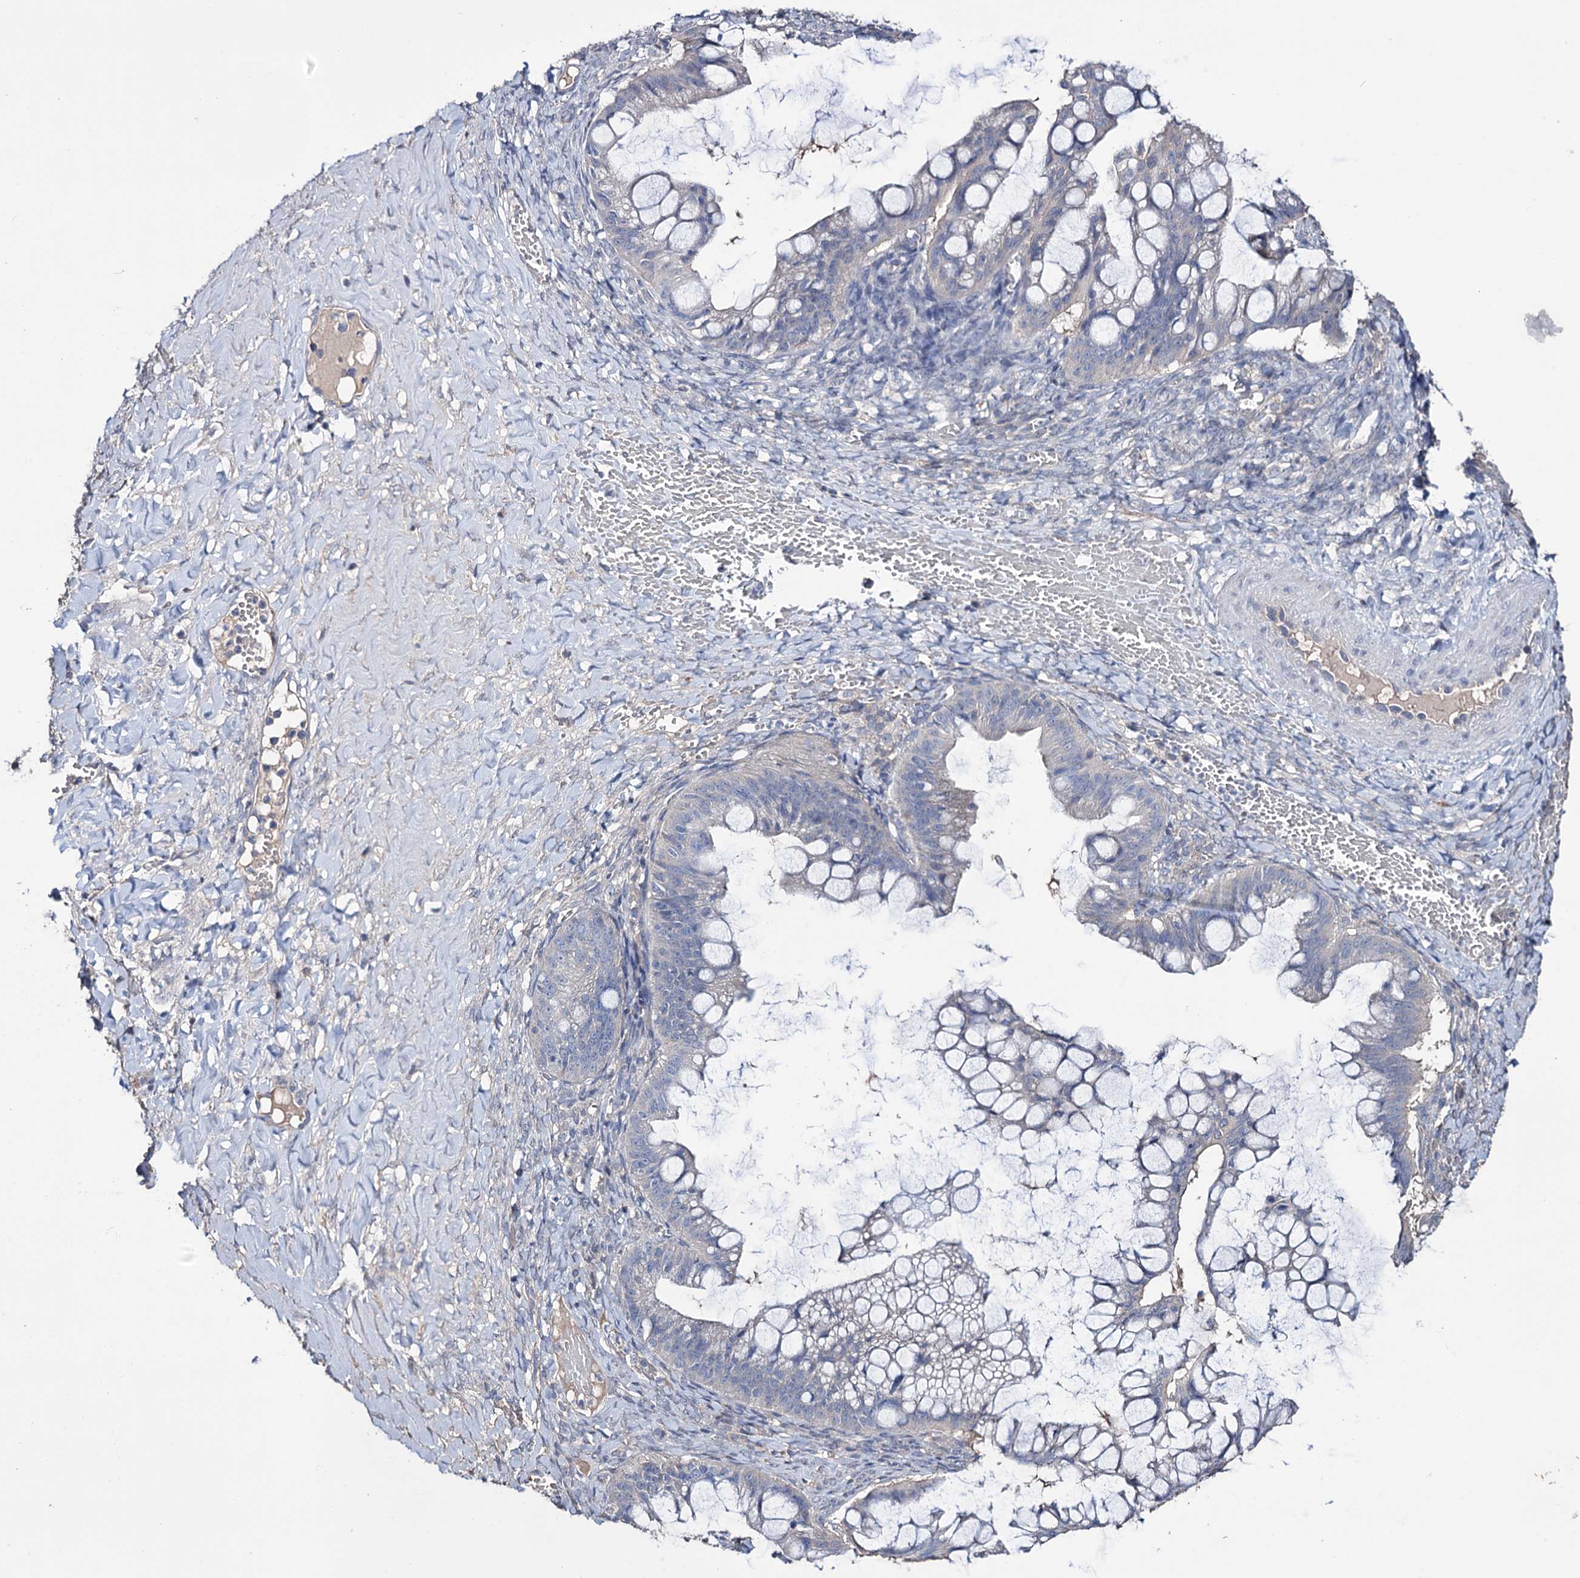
{"staining": {"intensity": "negative", "quantity": "none", "location": "none"}, "tissue": "ovarian cancer", "cell_type": "Tumor cells", "image_type": "cancer", "snomed": [{"axis": "morphology", "description": "Cystadenocarcinoma, mucinous, NOS"}, {"axis": "topography", "description": "Ovary"}], "caption": "The immunohistochemistry (IHC) image has no significant positivity in tumor cells of mucinous cystadenocarcinoma (ovarian) tissue.", "gene": "EPB41L5", "patient": {"sex": "female", "age": 73}}